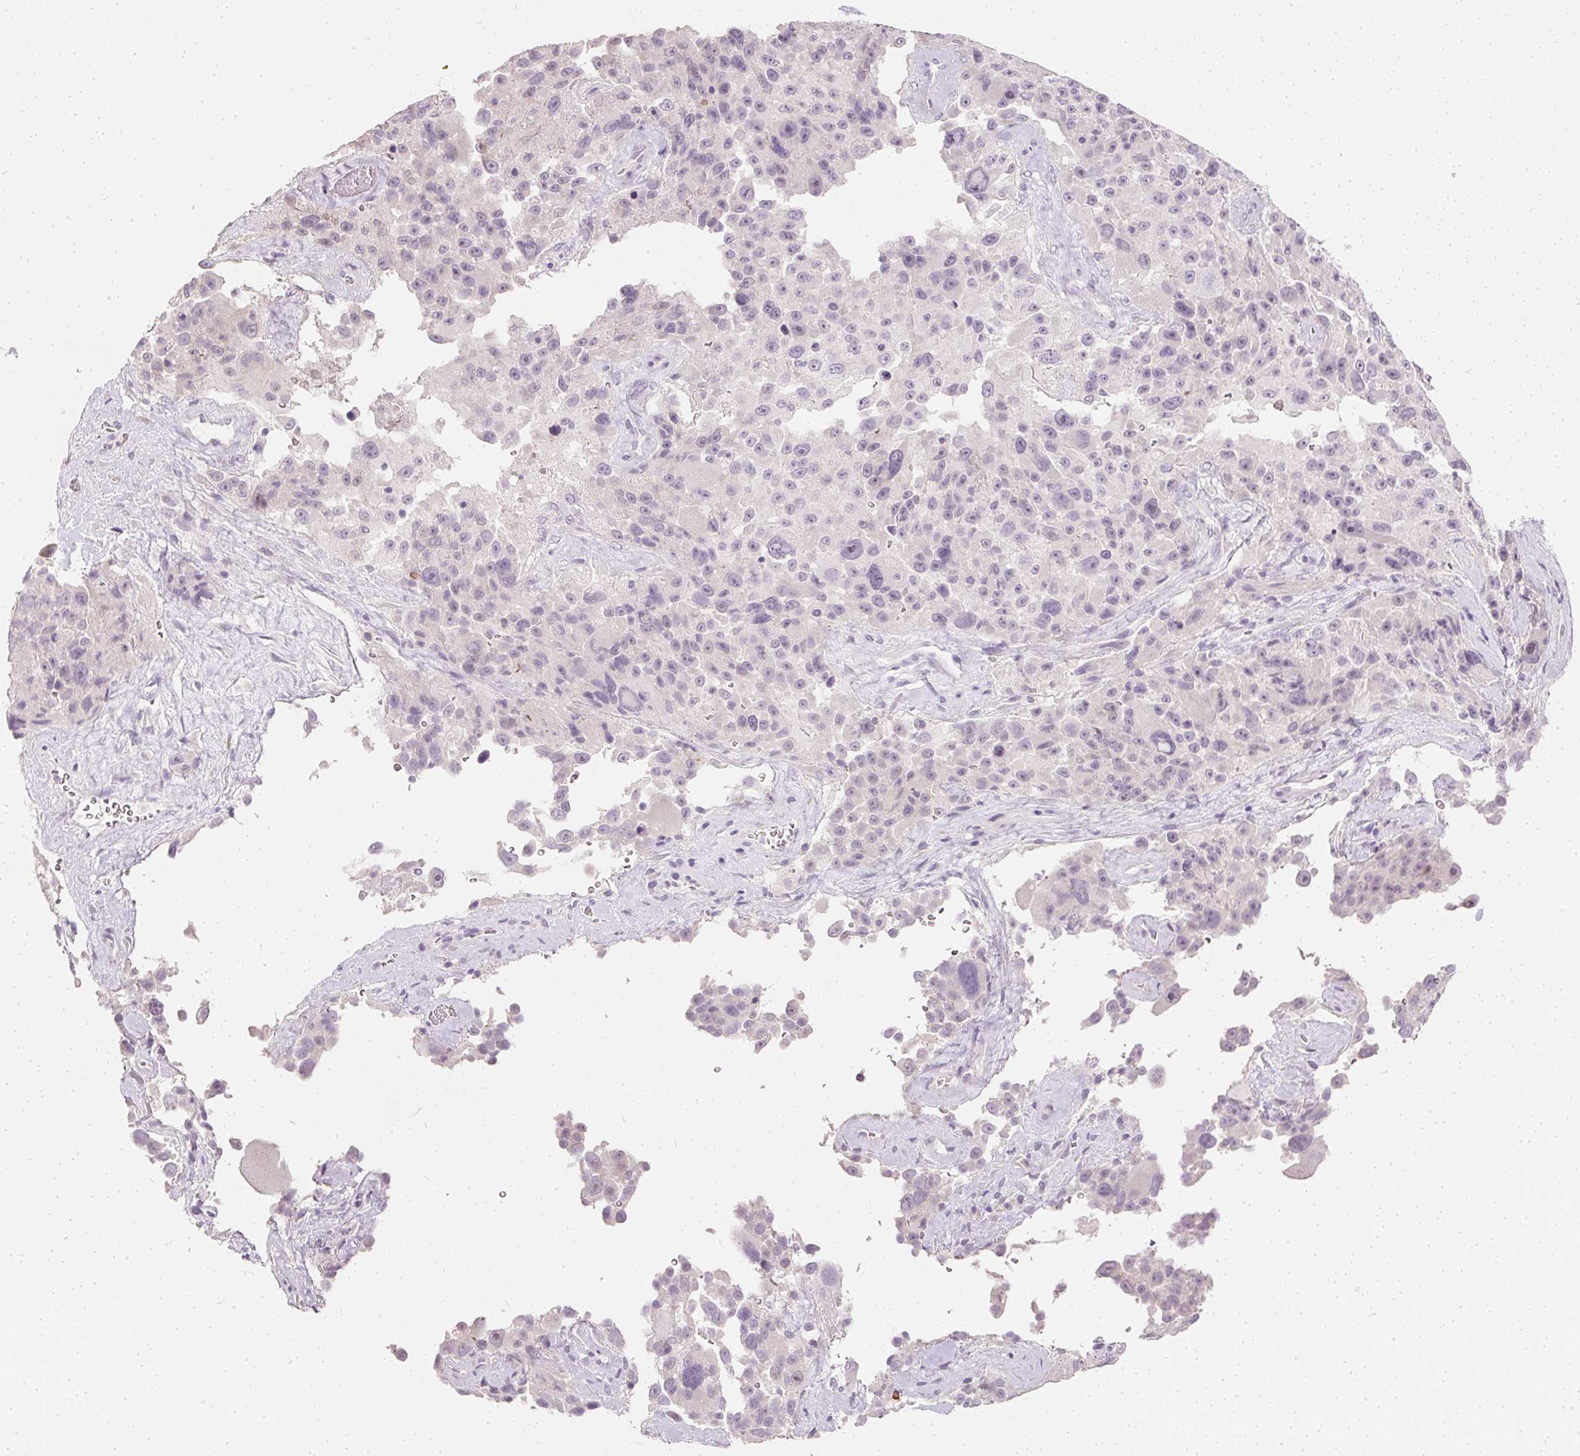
{"staining": {"intensity": "weak", "quantity": "<25%", "location": "nuclear"}, "tissue": "melanoma", "cell_type": "Tumor cells", "image_type": "cancer", "snomed": [{"axis": "morphology", "description": "Malignant melanoma, Metastatic site"}, {"axis": "topography", "description": "Lymph node"}], "caption": "Protein analysis of malignant melanoma (metastatic site) demonstrates no significant positivity in tumor cells.", "gene": "ELAVL3", "patient": {"sex": "male", "age": 62}}